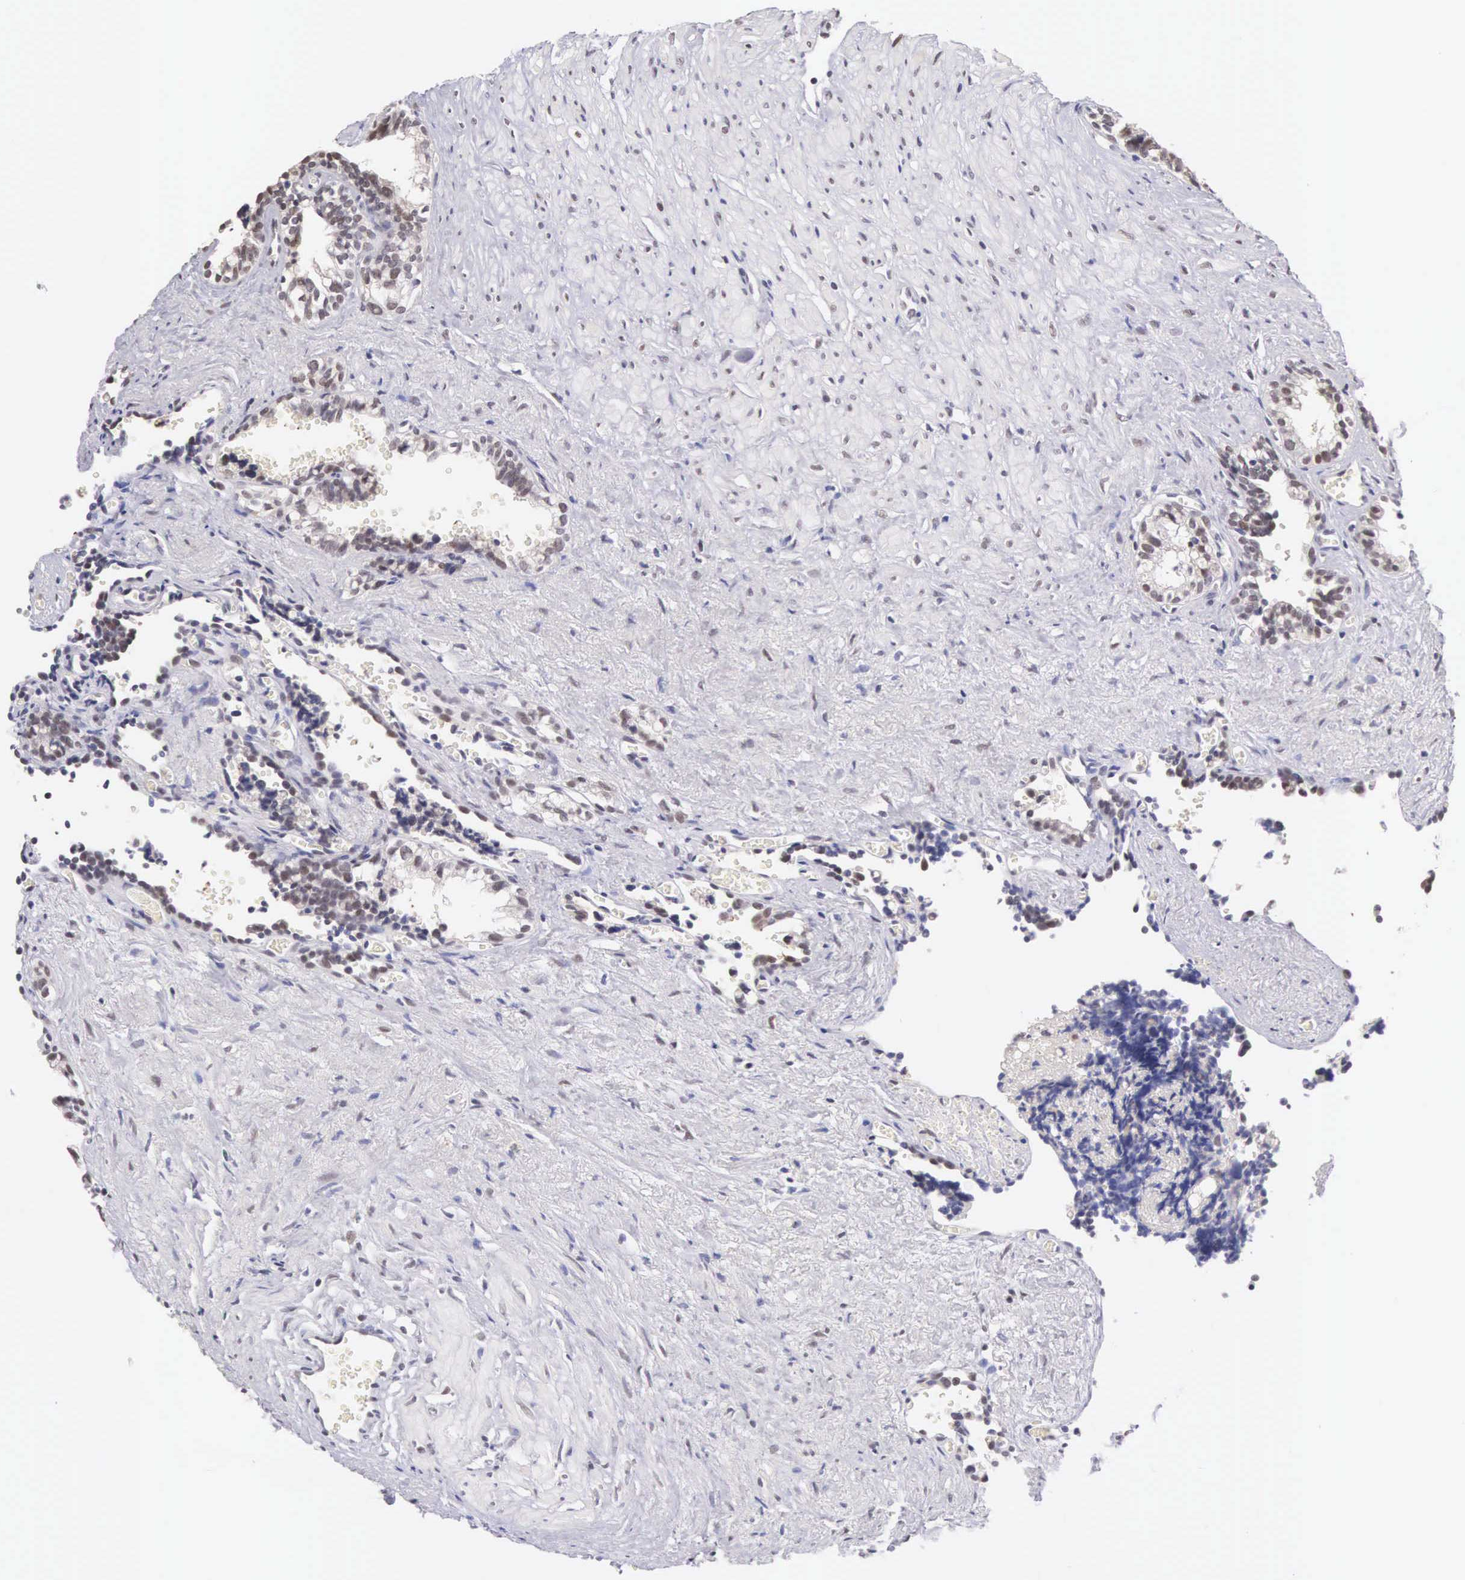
{"staining": {"intensity": "weak", "quantity": "25%-75%", "location": "nuclear"}, "tissue": "seminal vesicle", "cell_type": "Glandular cells", "image_type": "normal", "snomed": [{"axis": "morphology", "description": "Normal tissue, NOS"}, {"axis": "topography", "description": "Seminal veicle"}], "caption": "IHC image of unremarkable seminal vesicle stained for a protein (brown), which reveals low levels of weak nuclear expression in approximately 25%-75% of glandular cells.", "gene": "HMGXB4", "patient": {"sex": "male", "age": 60}}